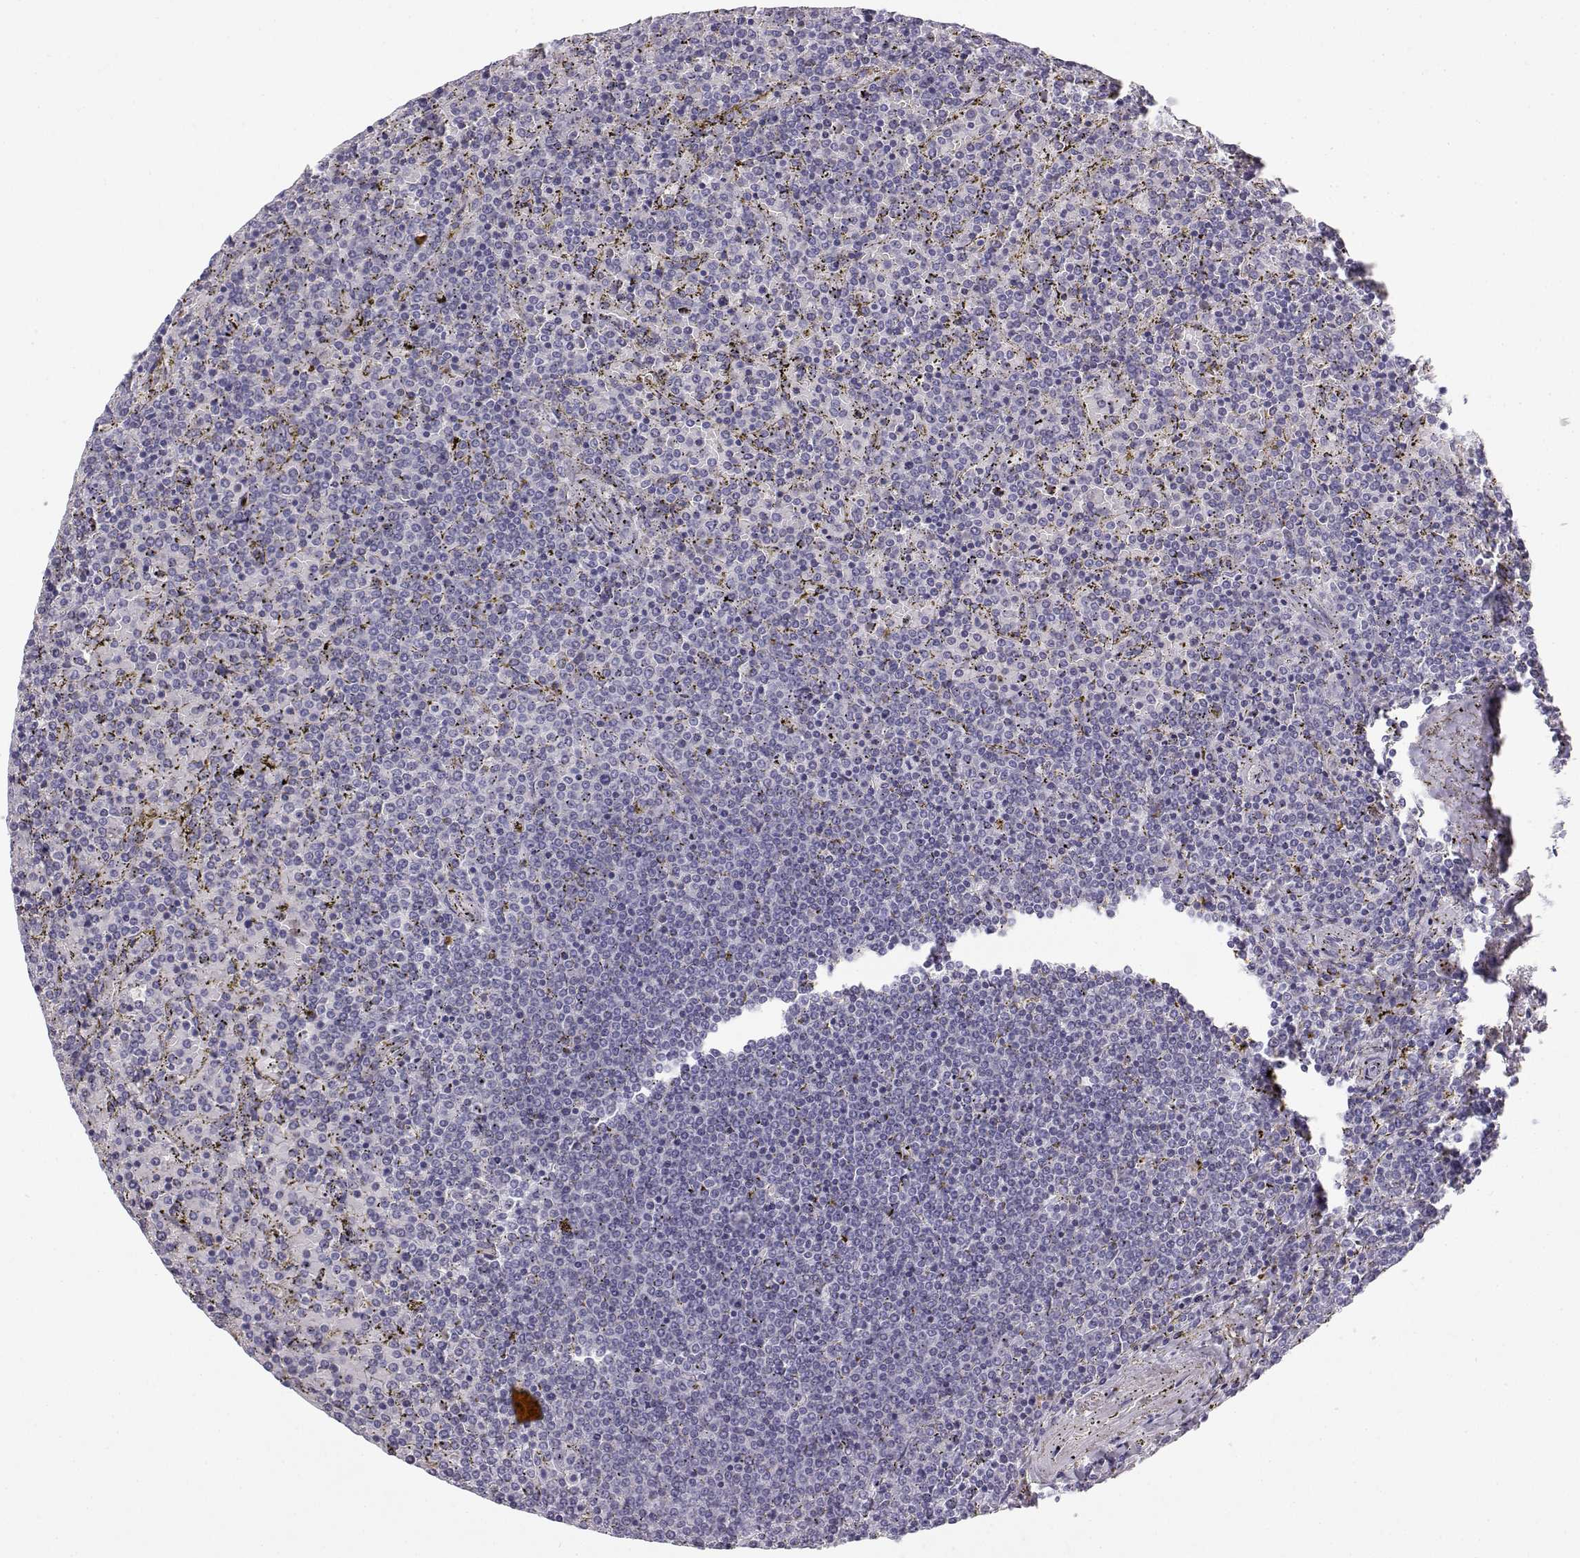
{"staining": {"intensity": "negative", "quantity": "none", "location": "none"}, "tissue": "lymphoma", "cell_type": "Tumor cells", "image_type": "cancer", "snomed": [{"axis": "morphology", "description": "Malignant lymphoma, non-Hodgkin's type, Low grade"}, {"axis": "topography", "description": "Spleen"}], "caption": "This photomicrograph is of low-grade malignant lymphoma, non-Hodgkin's type stained with immunohistochemistry (IHC) to label a protein in brown with the nuclei are counter-stained blue. There is no positivity in tumor cells. (DAB IHC visualized using brightfield microscopy, high magnification).", "gene": "NUTM1", "patient": {"sex": "female", "age": 77}}